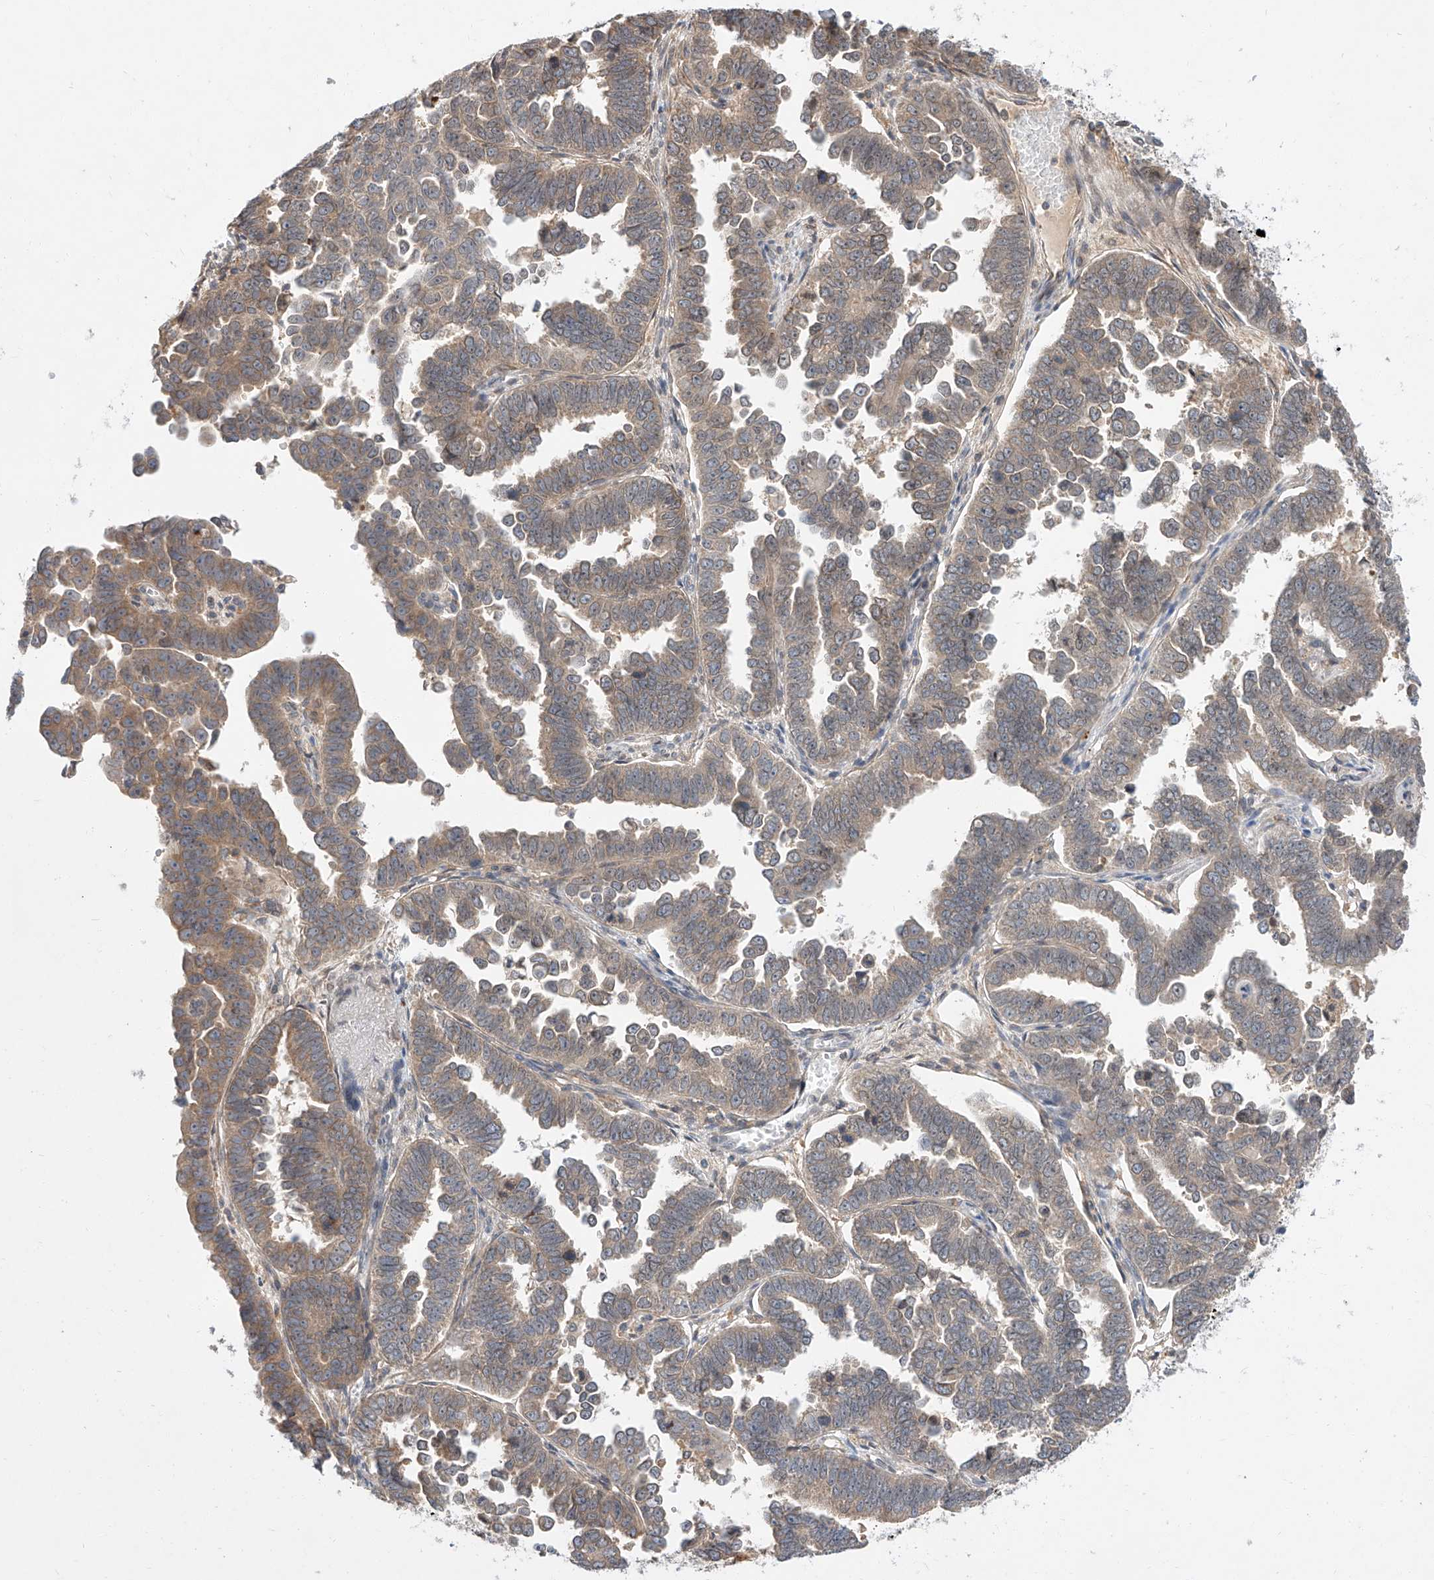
{"staining": {"intensity": "weak", "quantity": ">75%", "location": "cytoplasmic/membranous"}, "tissue": "endometrial cancer", "cell_type": "Tumor cells", "image_type": "cancer", "snomed": [{"axis": "morphology", "description": "Adenocarcinoma, NOS"}, {"axis": "topography", "description": "Endometrium"}], "caption": "Protein analysis of adenocarcinoma (endometrial) tissue reveals weak cytoplasmic/membranous expression in about >75% of tumor cells. Using DAB (3,3'-diaminobenzidine) (brown) and hematoxylin (blue) stains, captured at high magnification using brightfield microscopy.", "gene": "DIRAS3", "patient": {"sex": "female", "age": 75}}